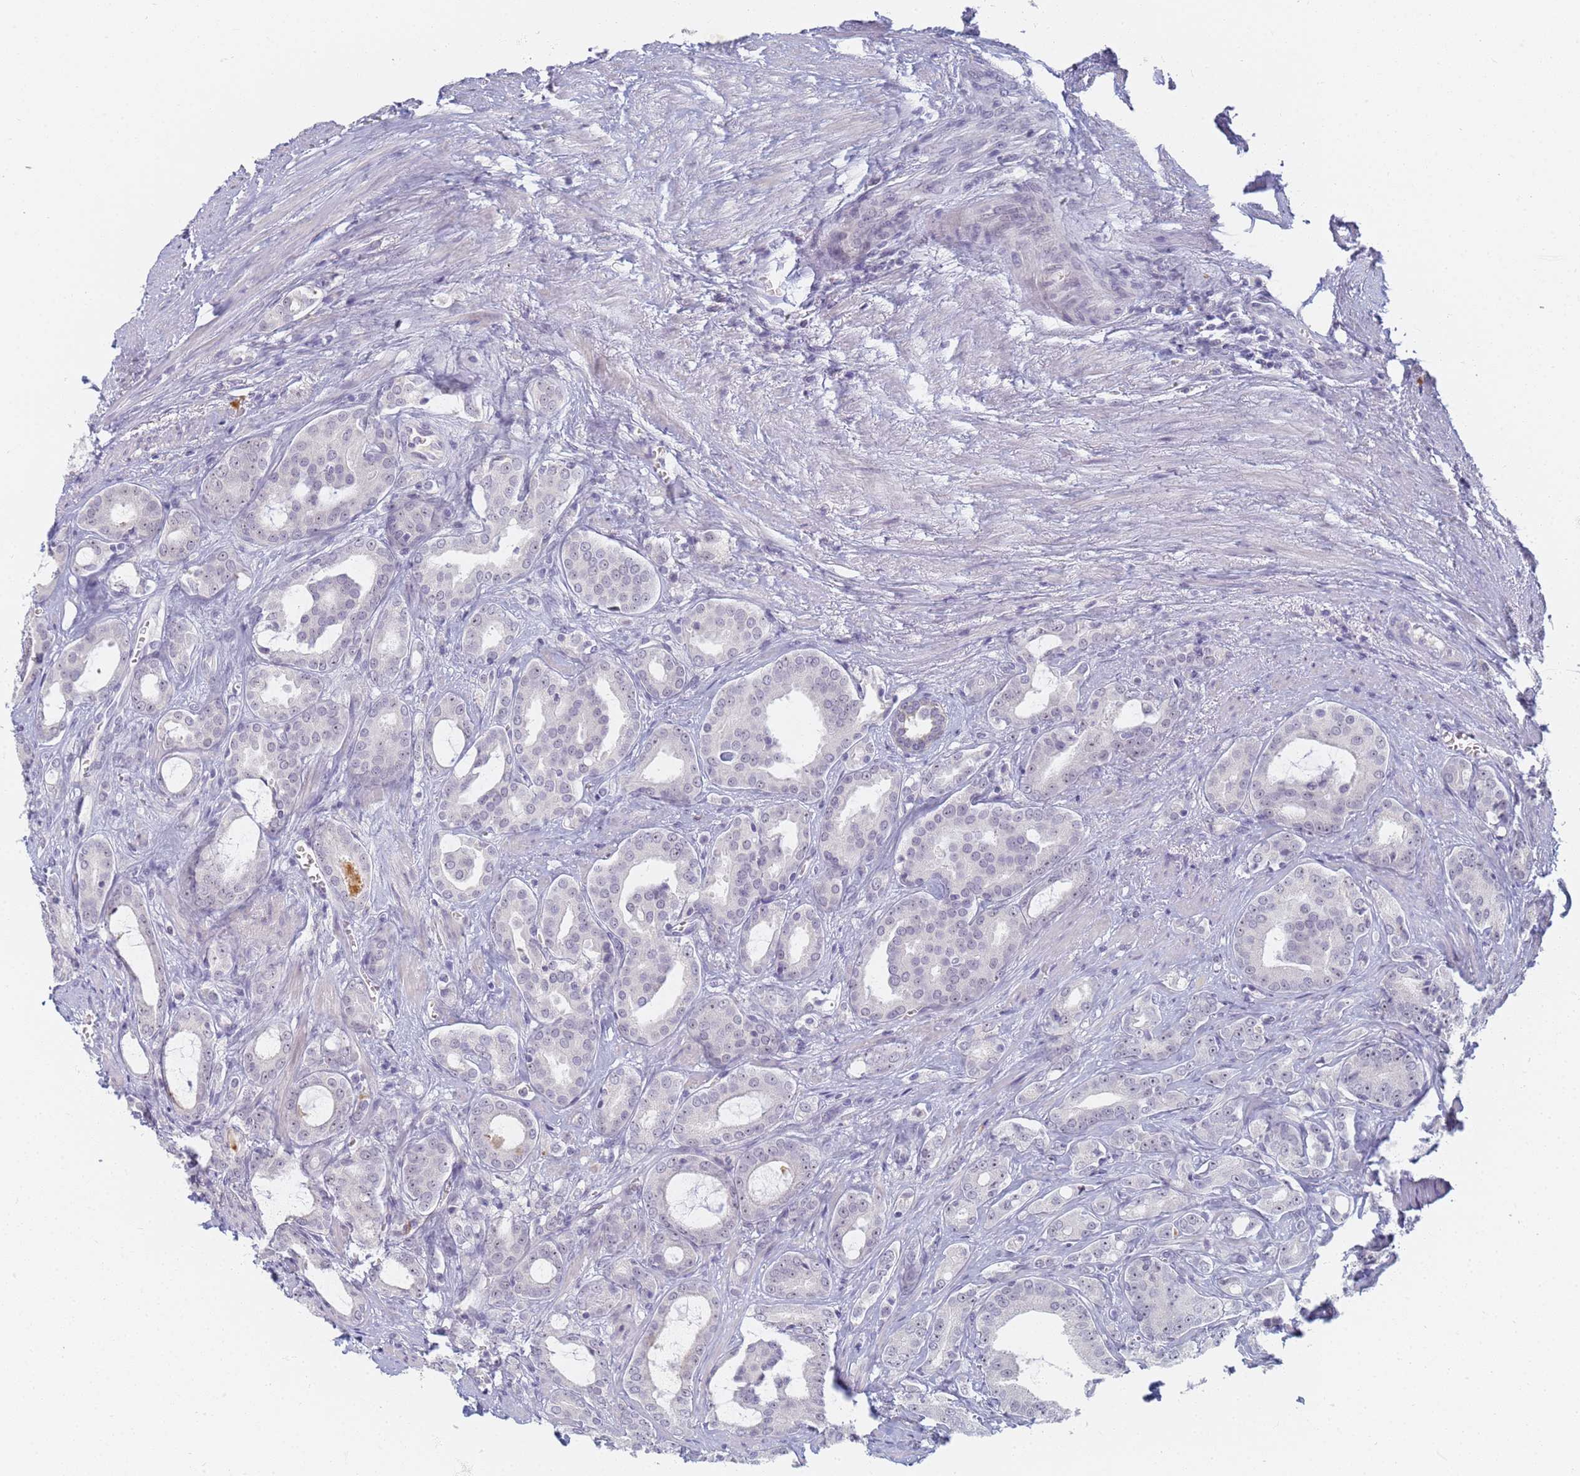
{"staining": {"intensity": "weak", "quantity": "<25%", "location": "nuclear"}, "tissue": "prostate cancer", "cell_type": "Tumor cells", "image_type": "cancer", "snomed": [{"axis": "morphology", "description": "Adenocarcinoma, High grade"}, {"axis": "topography", "description": "Prostate"}], "caption": "Immunohistochemistry image of neoplastic tissue: human prostate adenocarcinoma (high-grade) stained with DAB displays no significant protein expression in tumor cells.", "gene": "SLC38A9", "patient": {"sex": "male", "age": 72}}